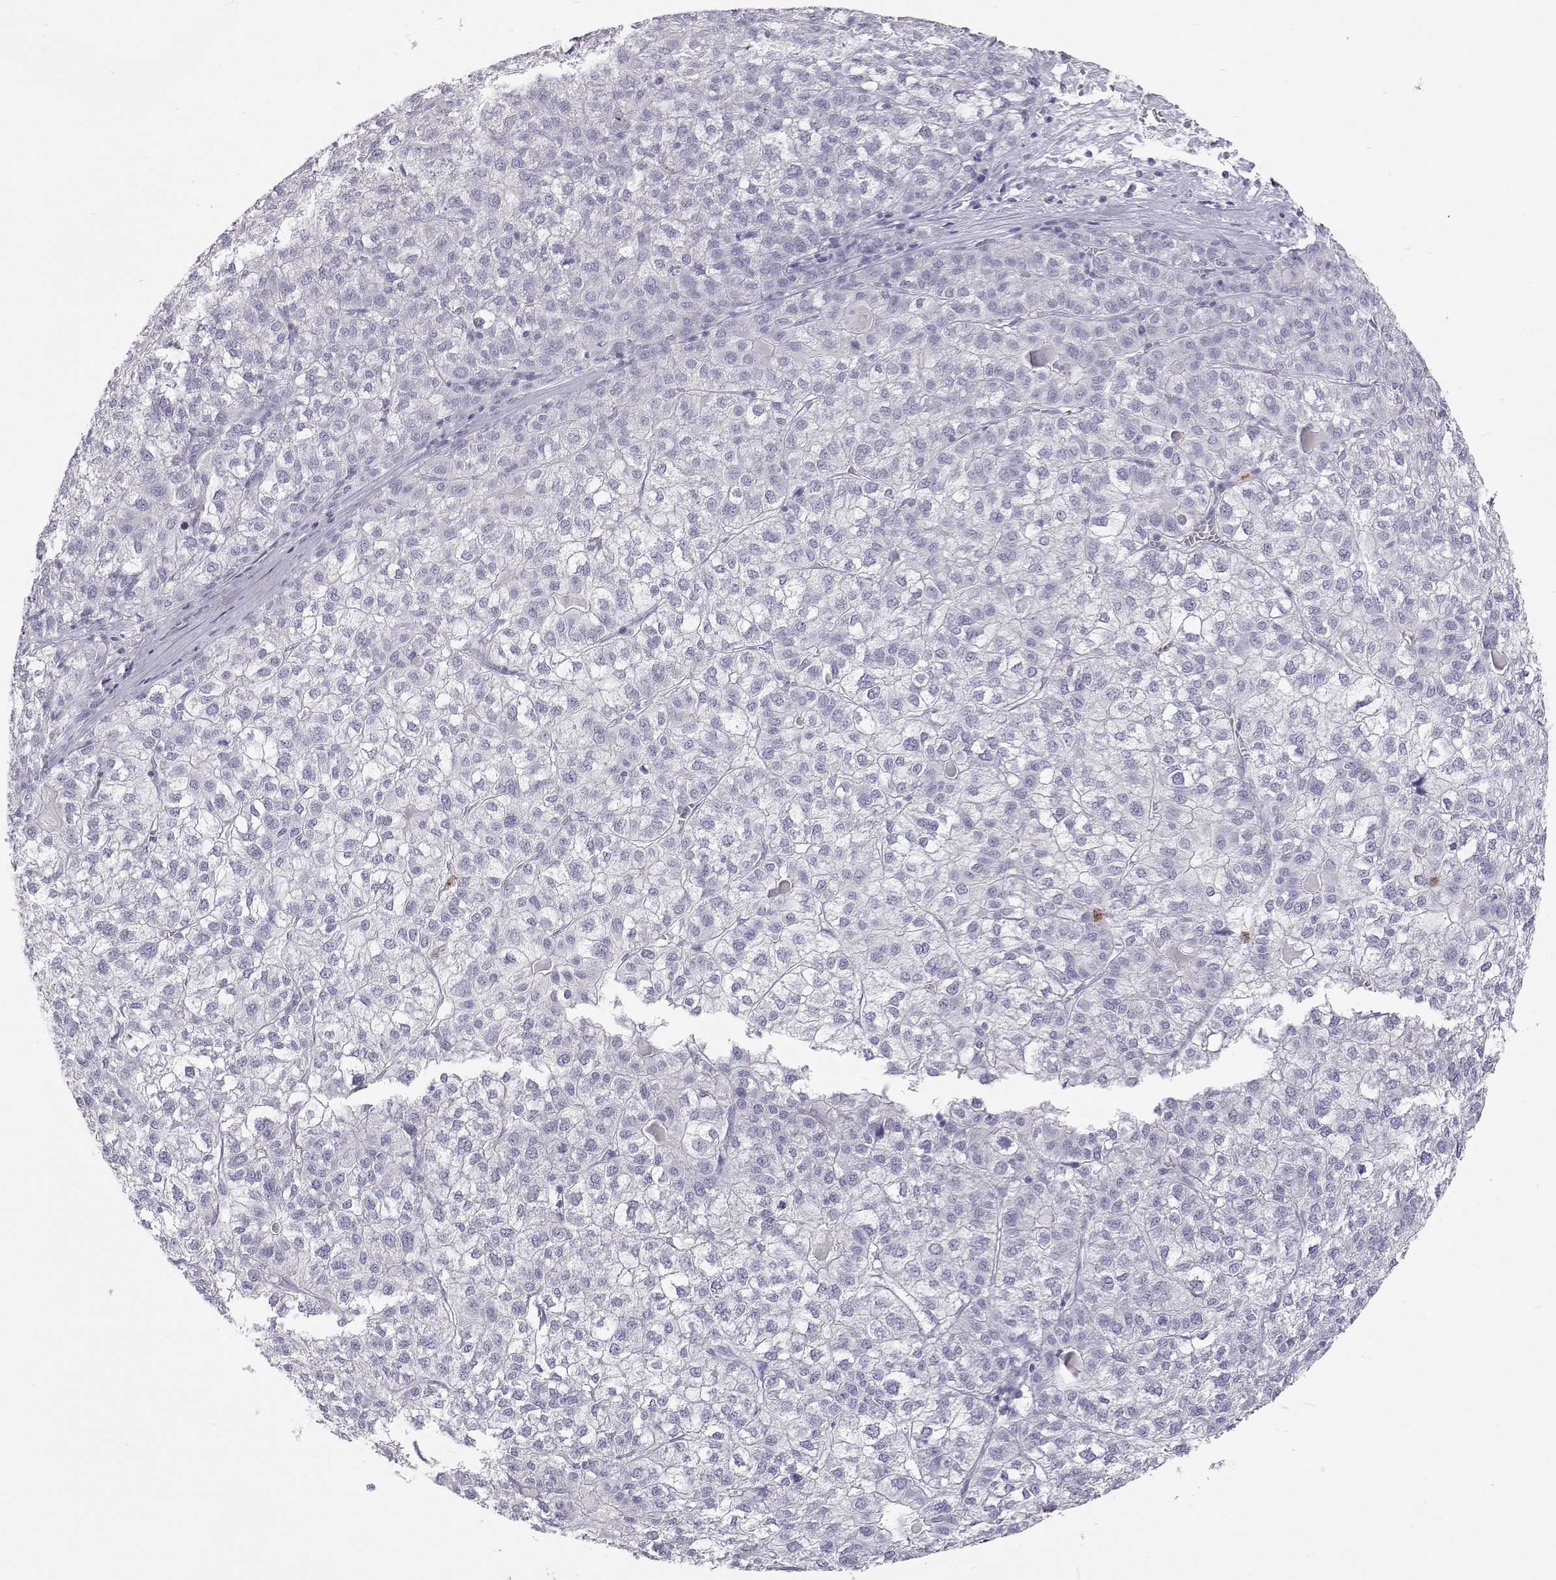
{"staining": {"intensity": "negative", "quantity": "none", "location": "none"}, "tissue": "liver cancer", "cell_type": "Tumor cells", "image_type": "cancer", "snomed": [{"axis": "morphology", "description": "Carcinoma, Hepatocellular, NOS"}, {"axis": "topography", "description": "Liver"}], "caption": "This is an IHC micrograph of human hepatocellular carcinoma (liver). There is no positivity in tumor cells.", "gene": "SFTPB", "patient": {"sex": "female", "age": 43}}